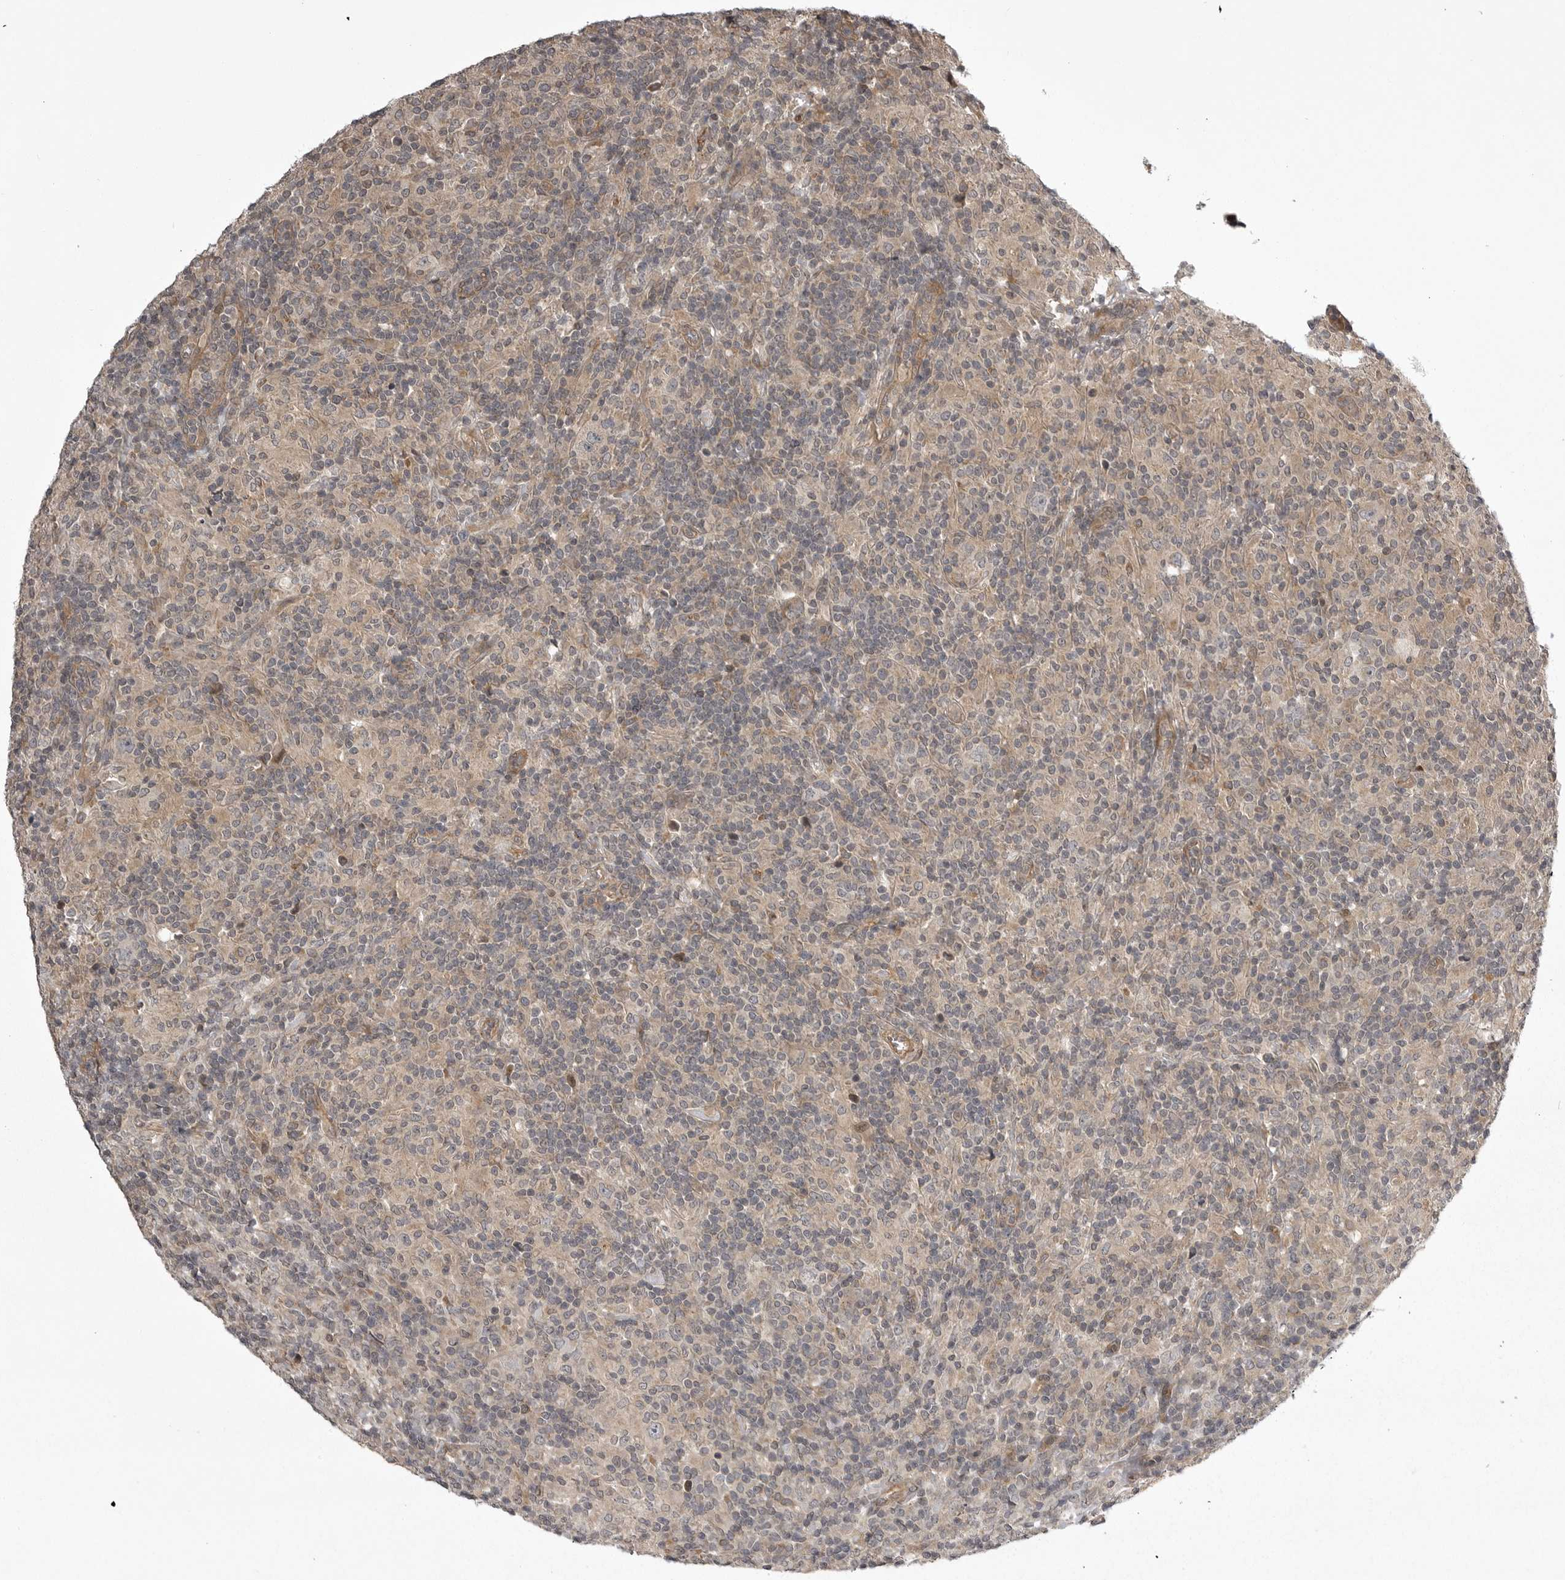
{"staining": {"intensity": "negative", "quantity": "none", "location": "none"}, "tissue": "lymphoma", "cell_type": "Tumor cells", "image_type": "cancer", "snomed": [{"axis": "morphology", "description": "Hodgkin's disease, NOS"}, {"axis": "topography", "description": "Lymph node"}], "caption": "Immunohistochemical staining of Hodgkin's disease shows no significant positivity in tumor cells.", "gene": "SNX16", "patient": {"sex": "male", "age": 70}}